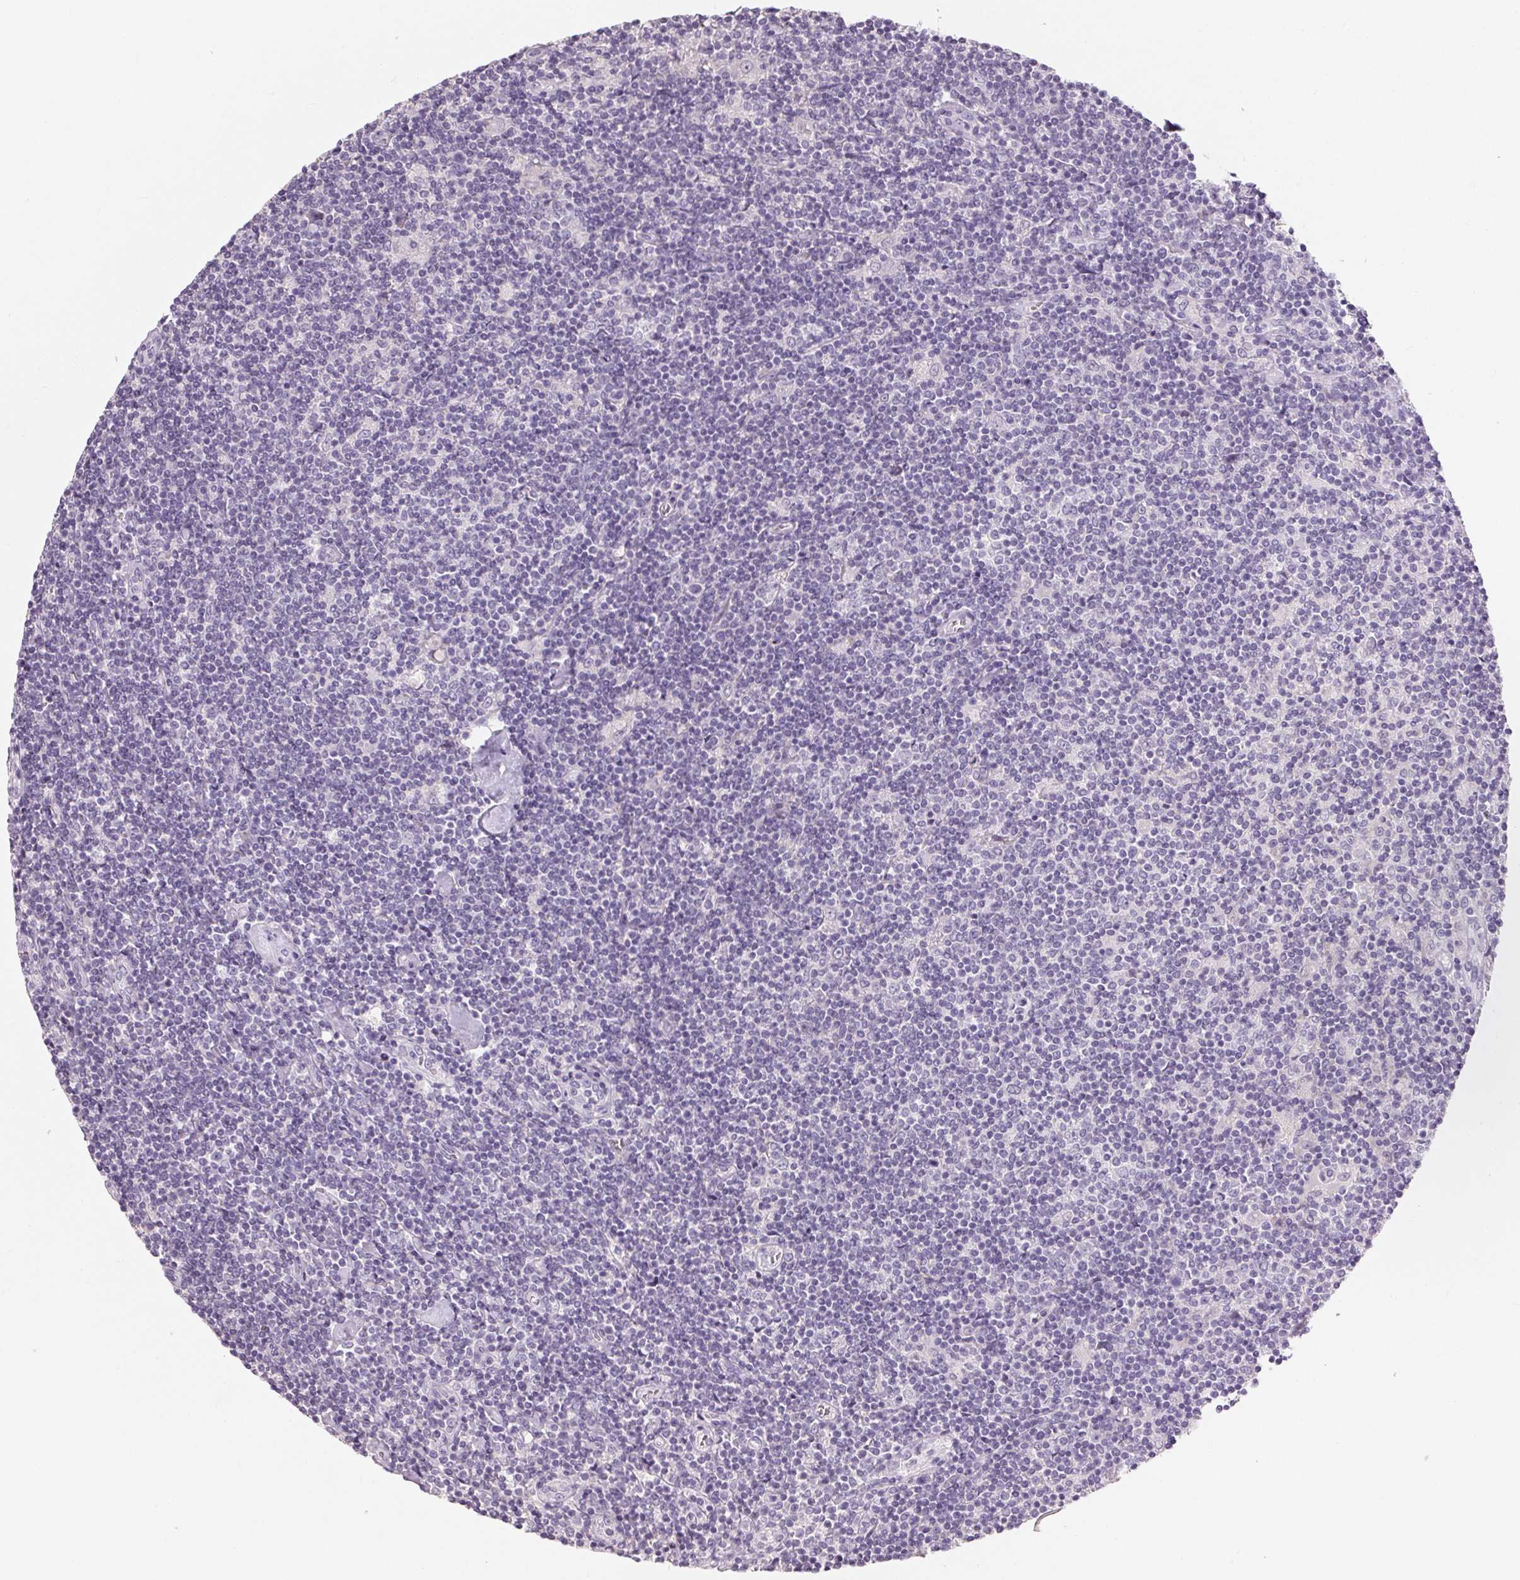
{"staining": {"intensity": "negative", "quantity": "none", "location": "none"}, "tissue": "lymphoma", "cell_type": "Tumor cells", "image_type": "cancer", "snomed": [{"axis": "morphology", "description": "Hodgkin's disease, NOS"}, {"axis": "topography", "description": "Lymph node"}], "caption": "The histopathology image reveals no staining of tumor cells in lymphoma.", "gene": "HSD17B1", "patient": {"sex": "male", "age": 40}}